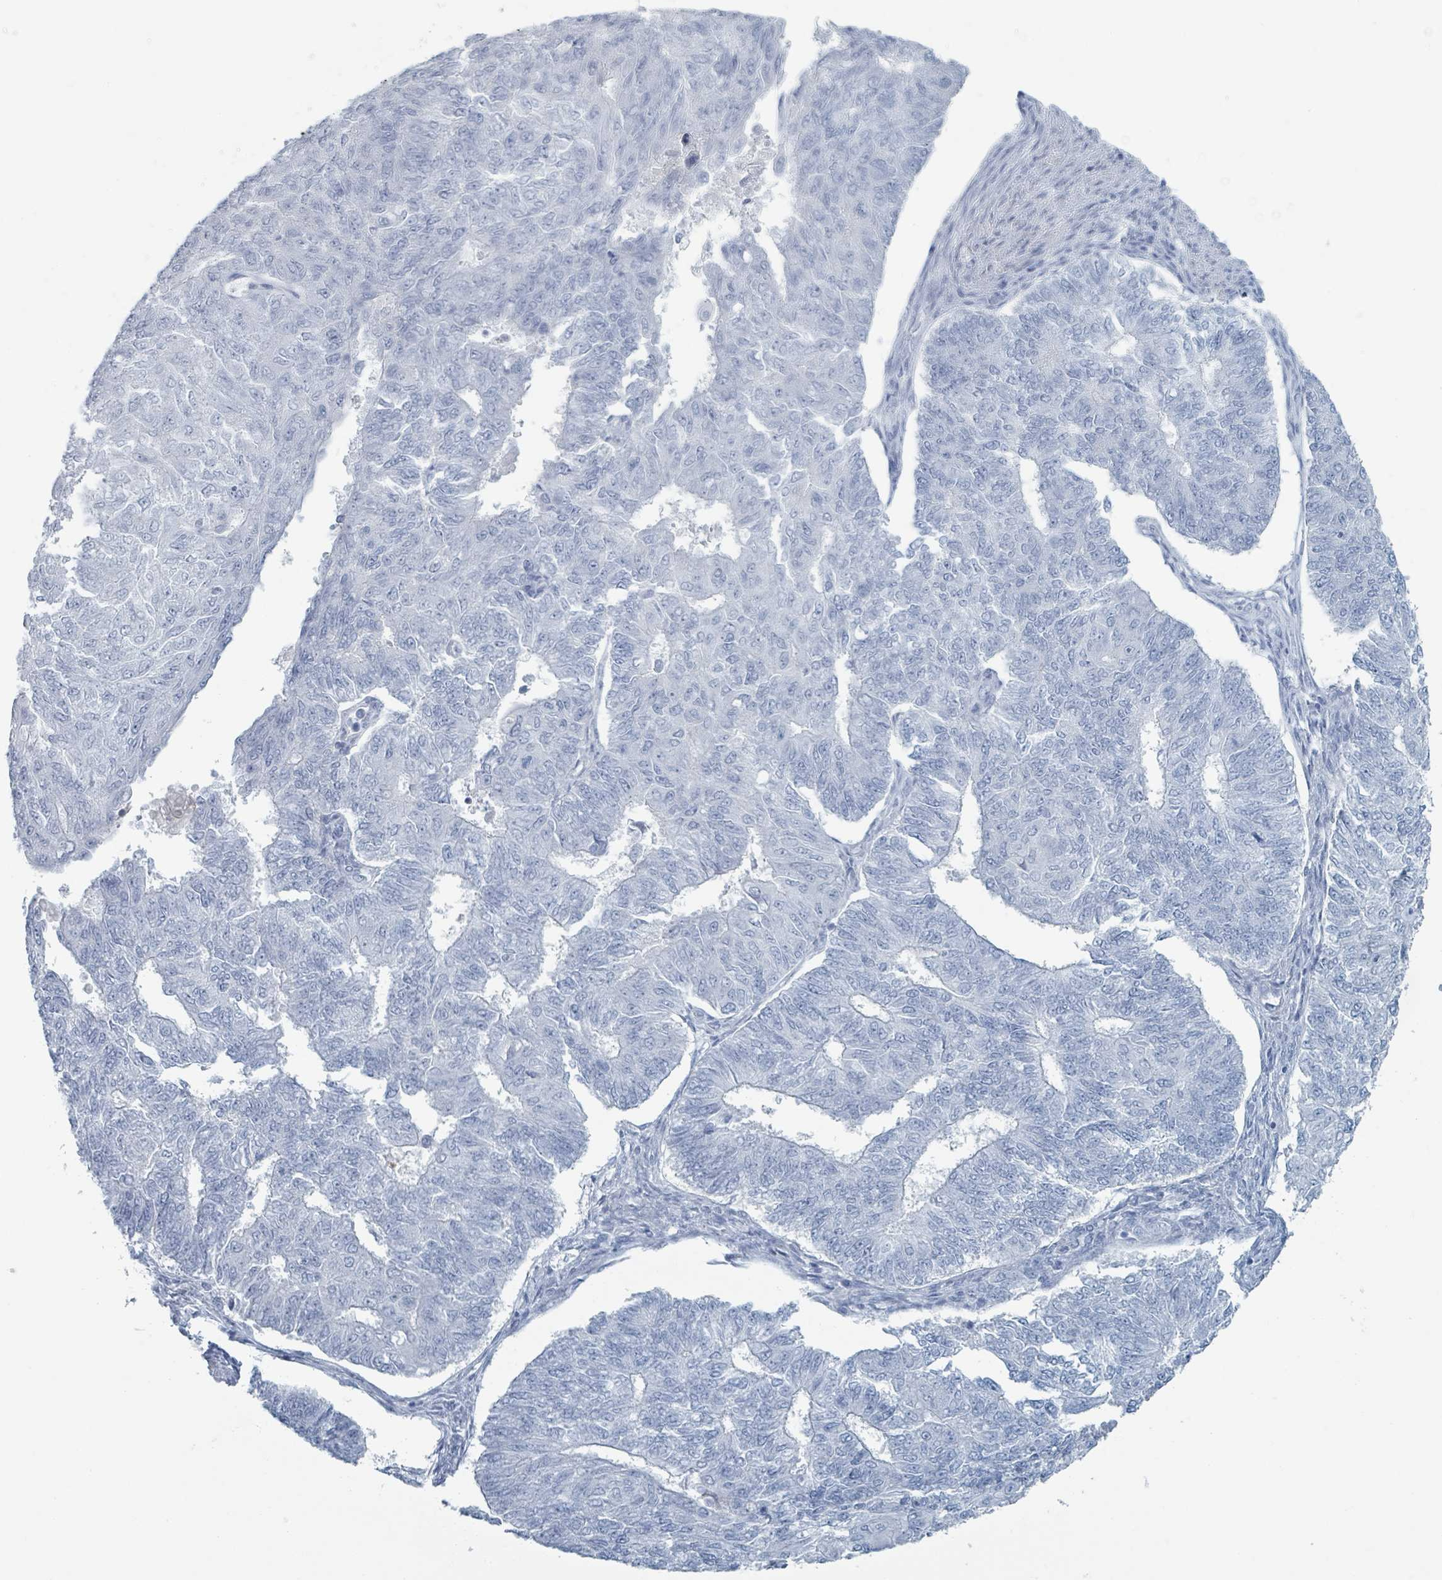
{"staining": {"intensity": "negative", "quantity": "none", "location": "none"}, "tissue": "endometrial cancer", "cell_type": "Tumor cells", "image_type": "cancer", "snomed": [{"axis": "morphology", "description": "Adenocarcinoma, NOS"}, {"axis": "topography", "description": "Endometrium"}], "caption": "Tumor cells show no significant protein staining in endometrial cancer.", "gene": "HEATR5A", "patient": {"sex": "female", "age": 32}}